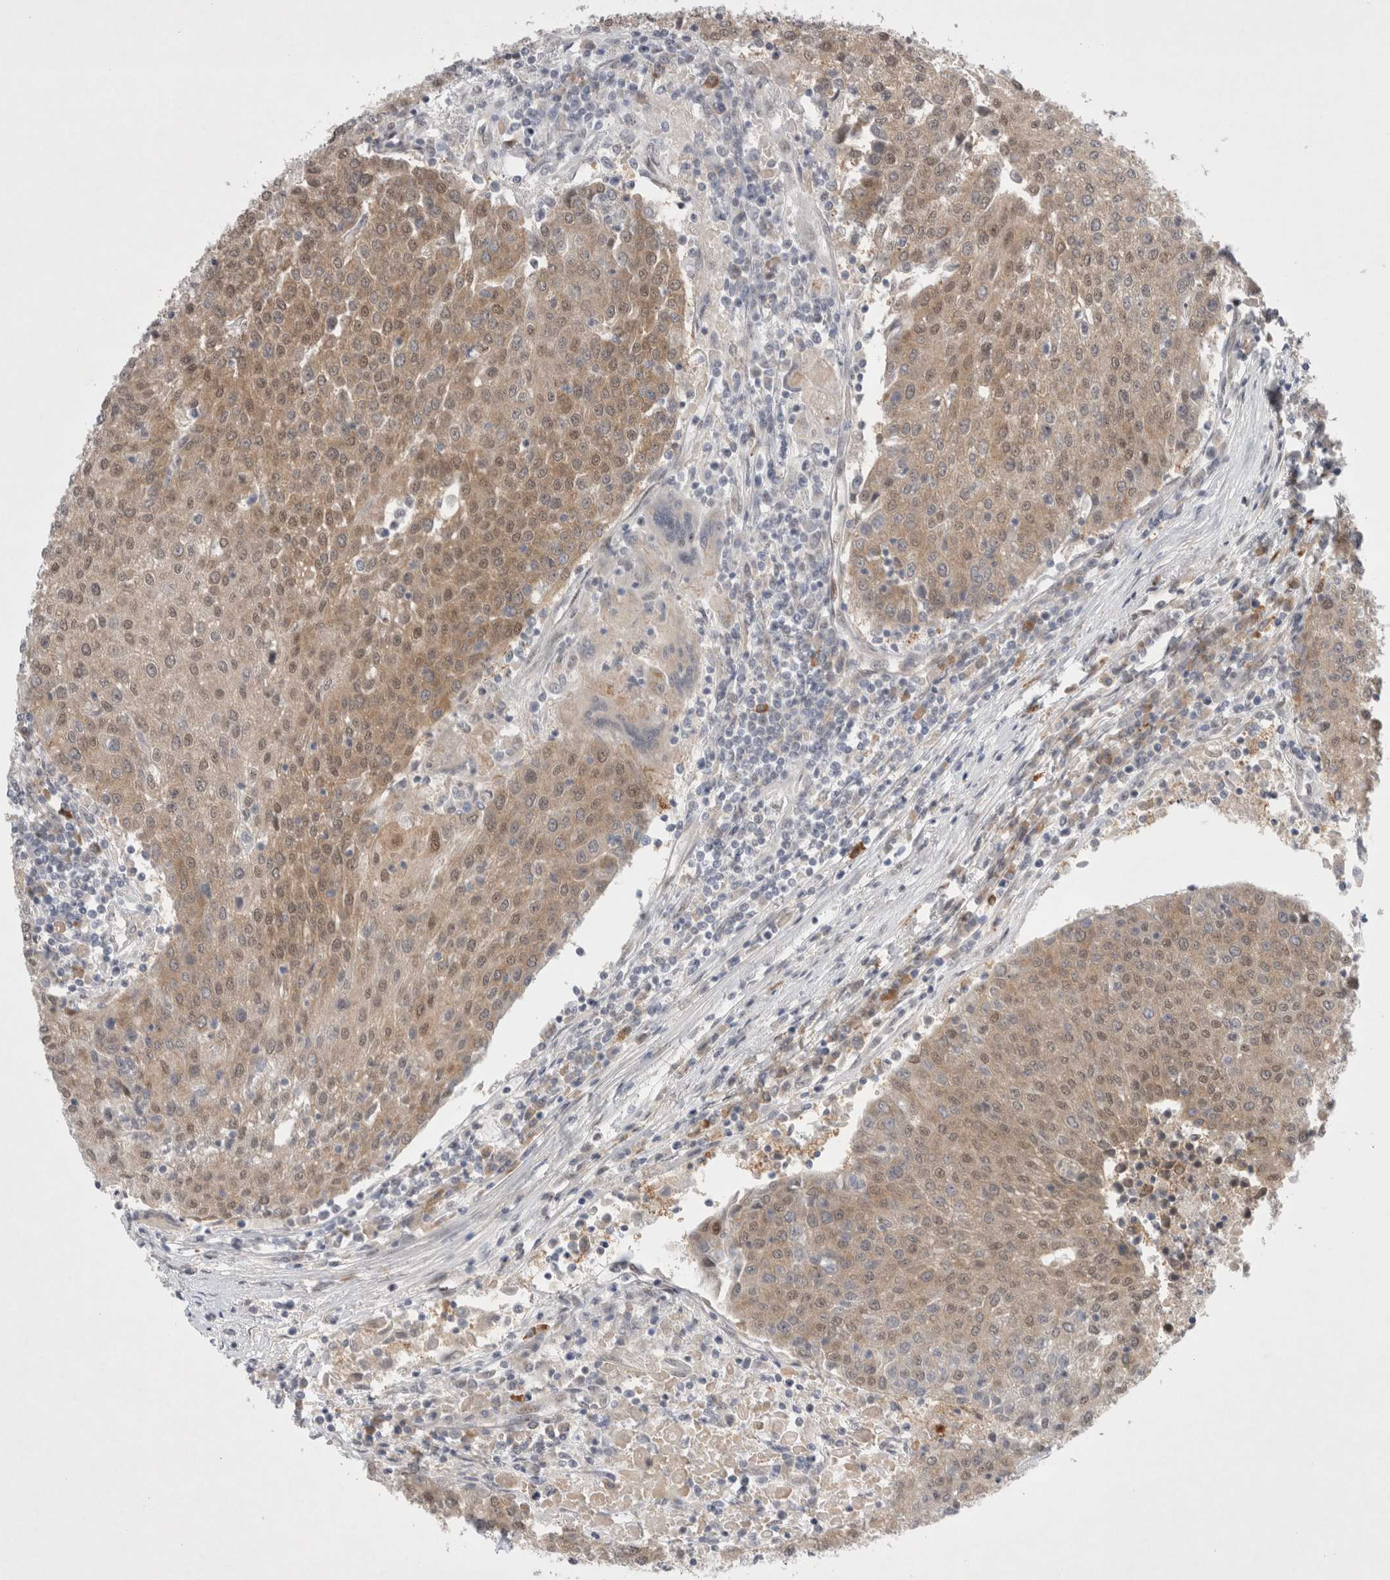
{"staining": {"intensity": "moderate", "quantity": ">75%", "location": "cytoplasmic/membranous,nuclear"}, "tissue": "urothelial cancer", "cell_type": "Tumor cells", "image_type": "cancer", "snomed": [{"axis": "morphology", "description": "Urothelial carcinoma, High grade"}, {"axis": "topography", "description": "Urinary bladder"}], "caption": "A medium amount of moderate cytoplasmic/membranous and nuclear positivity is identified in about >75% of tumor cells in high-grade urothelial carcinoma tissue.", "gene": "WIPF2", "patient": {"sex": "female", "age": 85}}